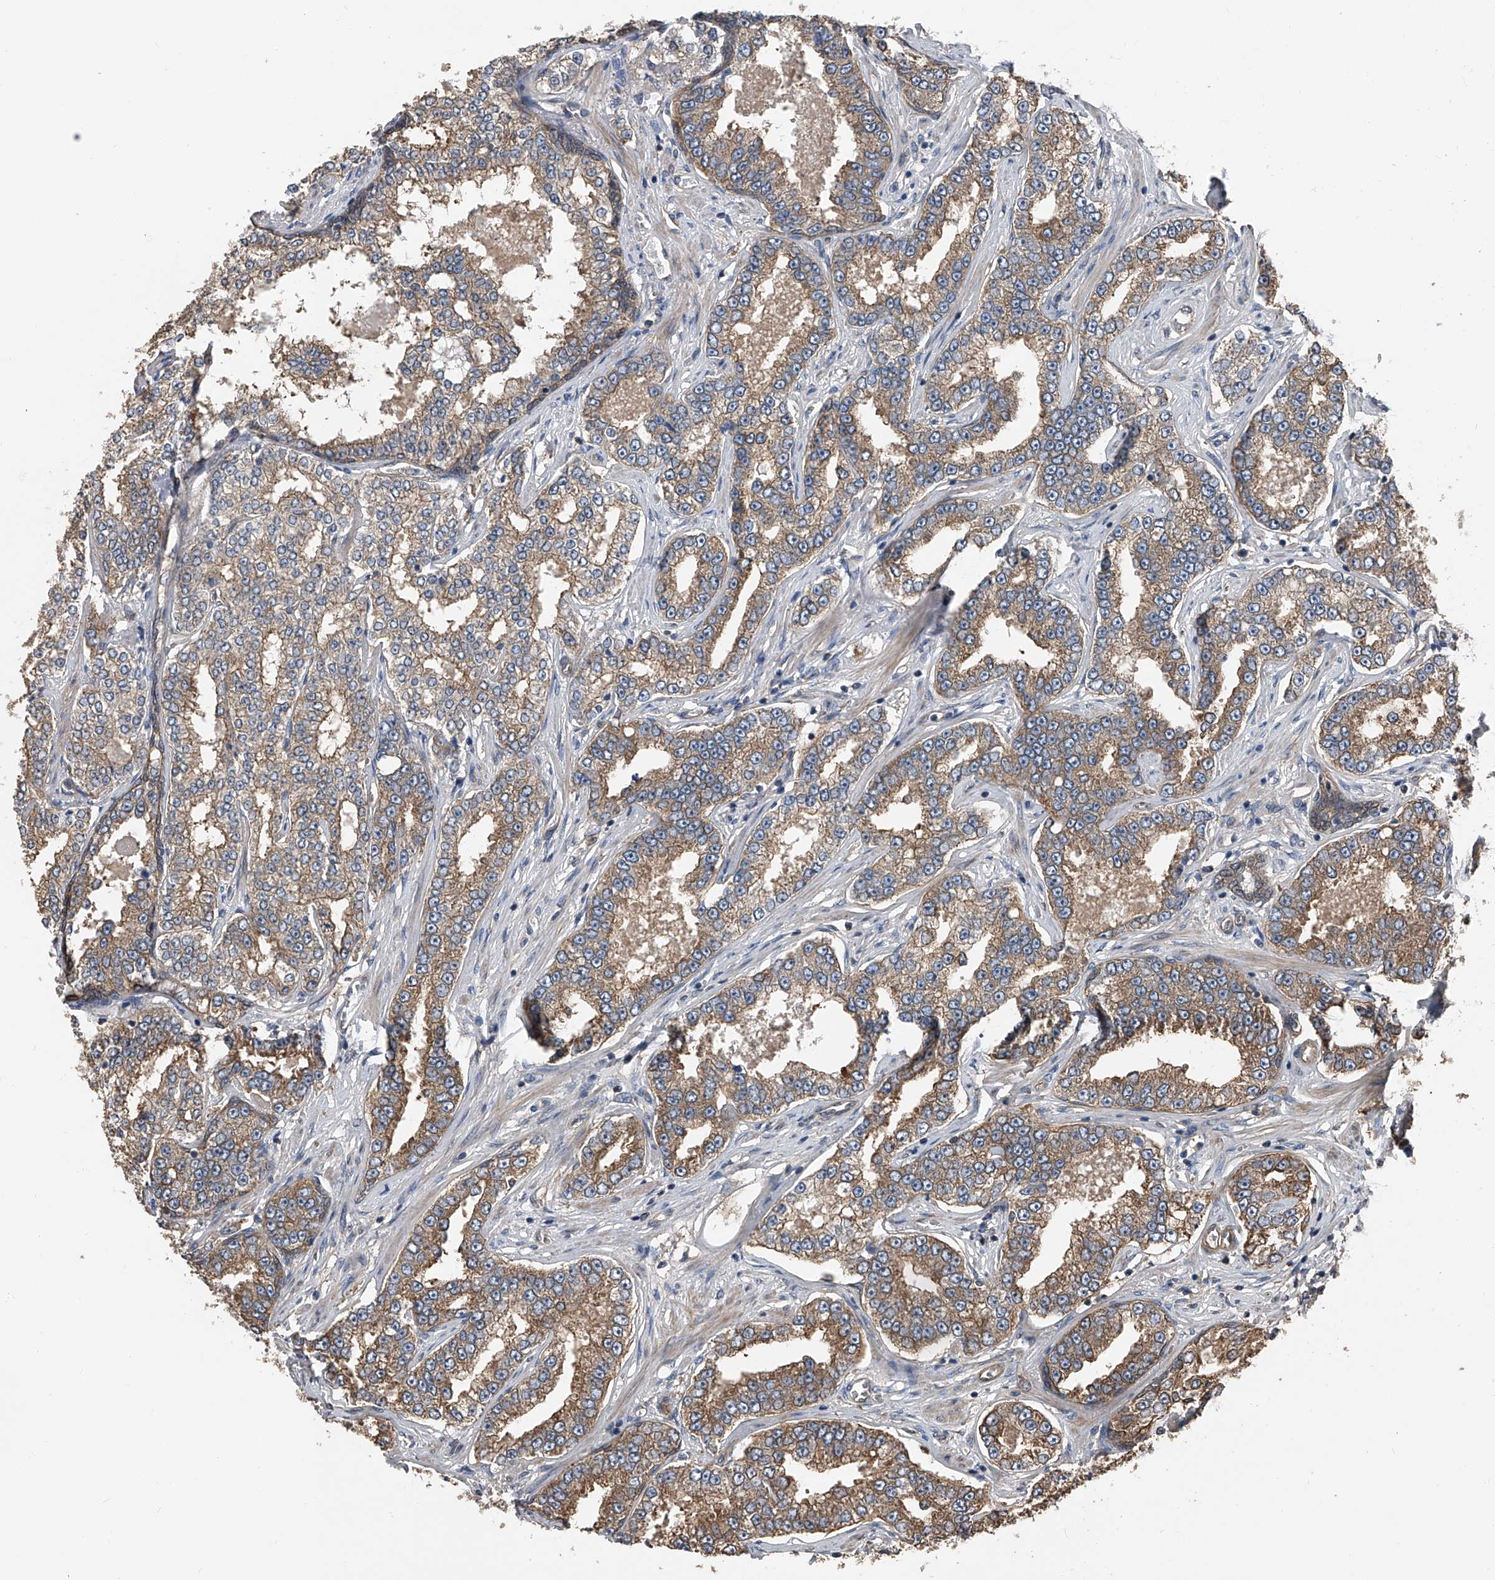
{"staining": {"intensity": "moderate", "quantity": "25%-75%", "location": "cytoplasmic/membranous"}, "tissue": "prostate cancer", "cell_type": "Tumor cells", "image_type": "cancer", "snomed": [{"axis": "morphology", "description": "Normal tissue, NOS"}, {"axis": "morphology", "description": "Adenocarcinoma, High grade"}, {"axis": "topography", "description": "Prostate"}], "caption": "Protein analysis of high-grade adenocarcinoma (prostate) tissue displays moderate cytoplasmic/membranous expression in approximately 25%-75% of tumor cells.", "gene": "KCNJ2", "patient": {"sex": "male", "age": 83}}